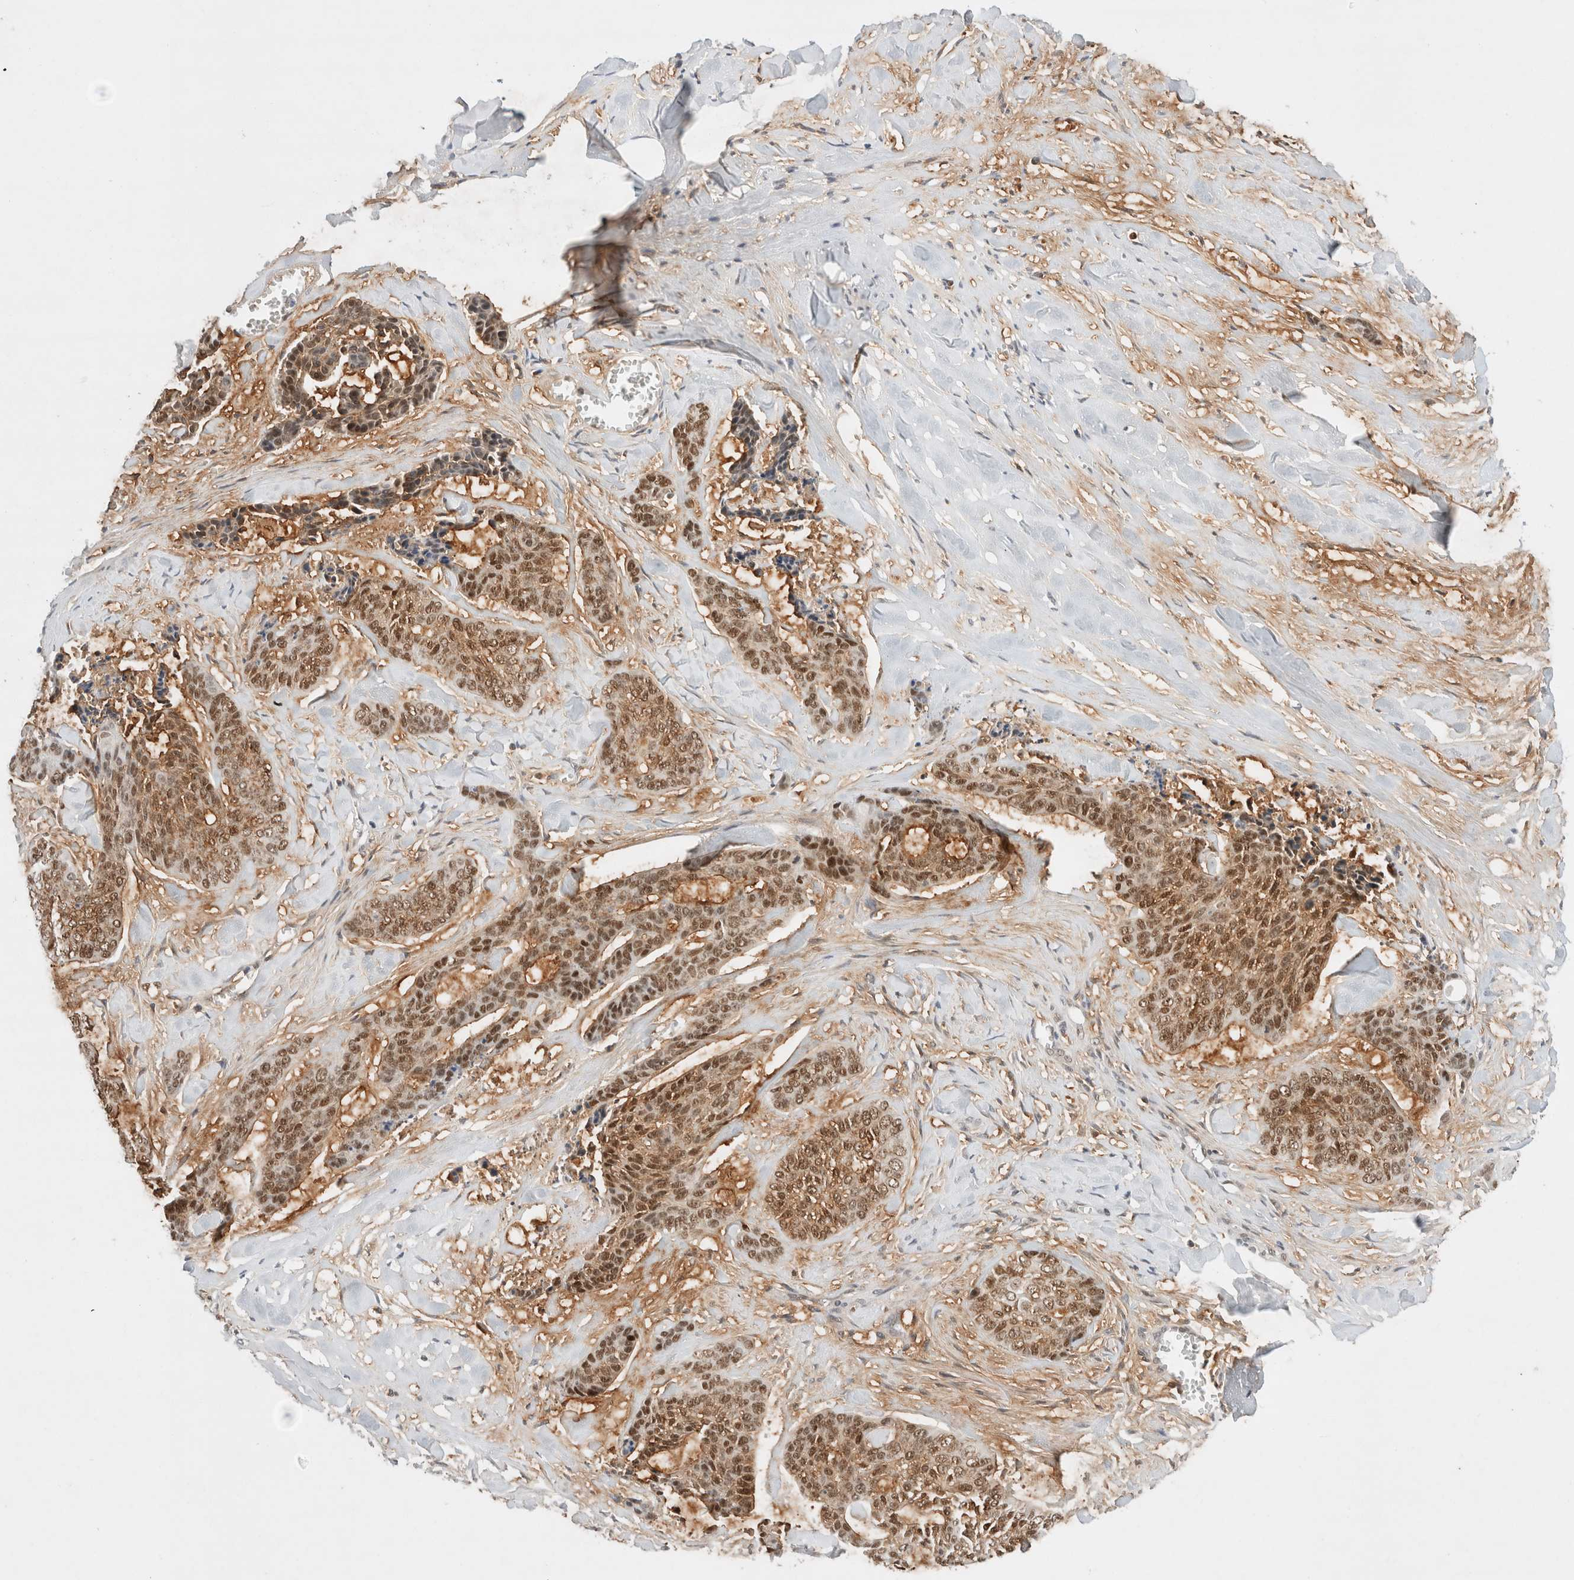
{"staining": {"intensity": "moderate", "quantity": ">75%", "location": "cytoplasmic/membranous,nuclear"}, "tissue": "skin cancer", "cell_type": "Tumor cells", "image_type": "cancer", "snomed": [{"axis": "morphology", "description": "Basal cell carcinoma"}, {"axis": "topography", "description": "Skin"}], "caption": "DAB (3,3'-diaminobenzidine) immunohistochemical staining of skin cancer (basal cell carcinoma) demonstrates moderate cytoplasmic/membranous and nuclear protein staining in about >75% of tumor cells.", "gene": "GTF2I", "patient": {"sex": "female", "age": 64}}